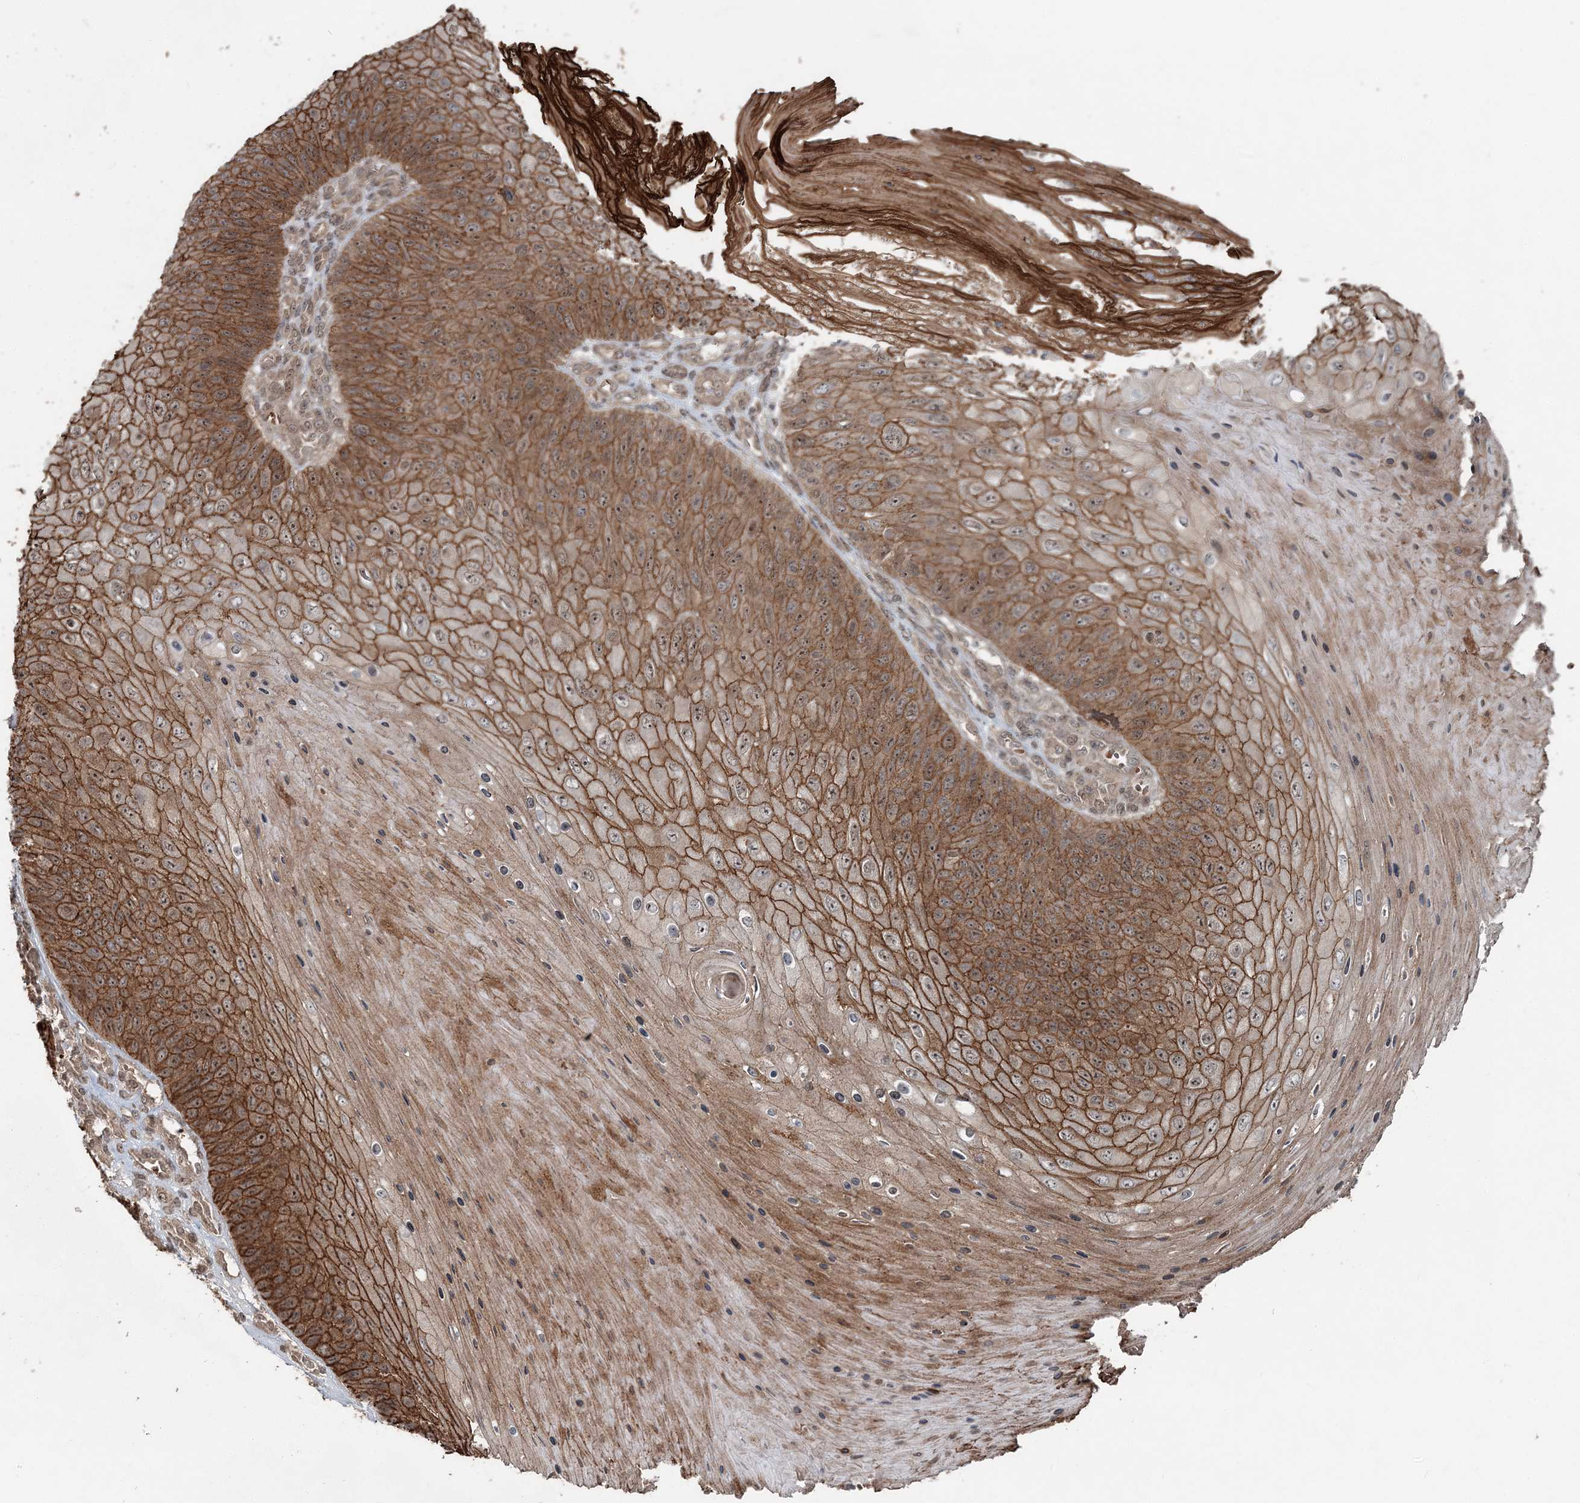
{"staining": {"intensity": "moderate", "quantity": ">75%", "location": "cytoplasmic/membranous,nuclear"}, "tissue": "skin cancer", "cell_type": "Tumor cells", "image_type": "cancer", "snomed": [{"axis": "morphology", "description": "Squamous cell carcinoma, NOS"}, {"axis": "topography", "description": "Skin"}], "caption": "Immunohistochemistry (IHC) (DAB (3,3'-diaminobenzidine)) staining of human squamous cell carcinoma (skin) displays moderate cytoplasmic/membranous and nuclear protein staining in about >75% of tumor cells.", "gene": "FBXL17", "patient": {"sex": "female", "age": 88}}